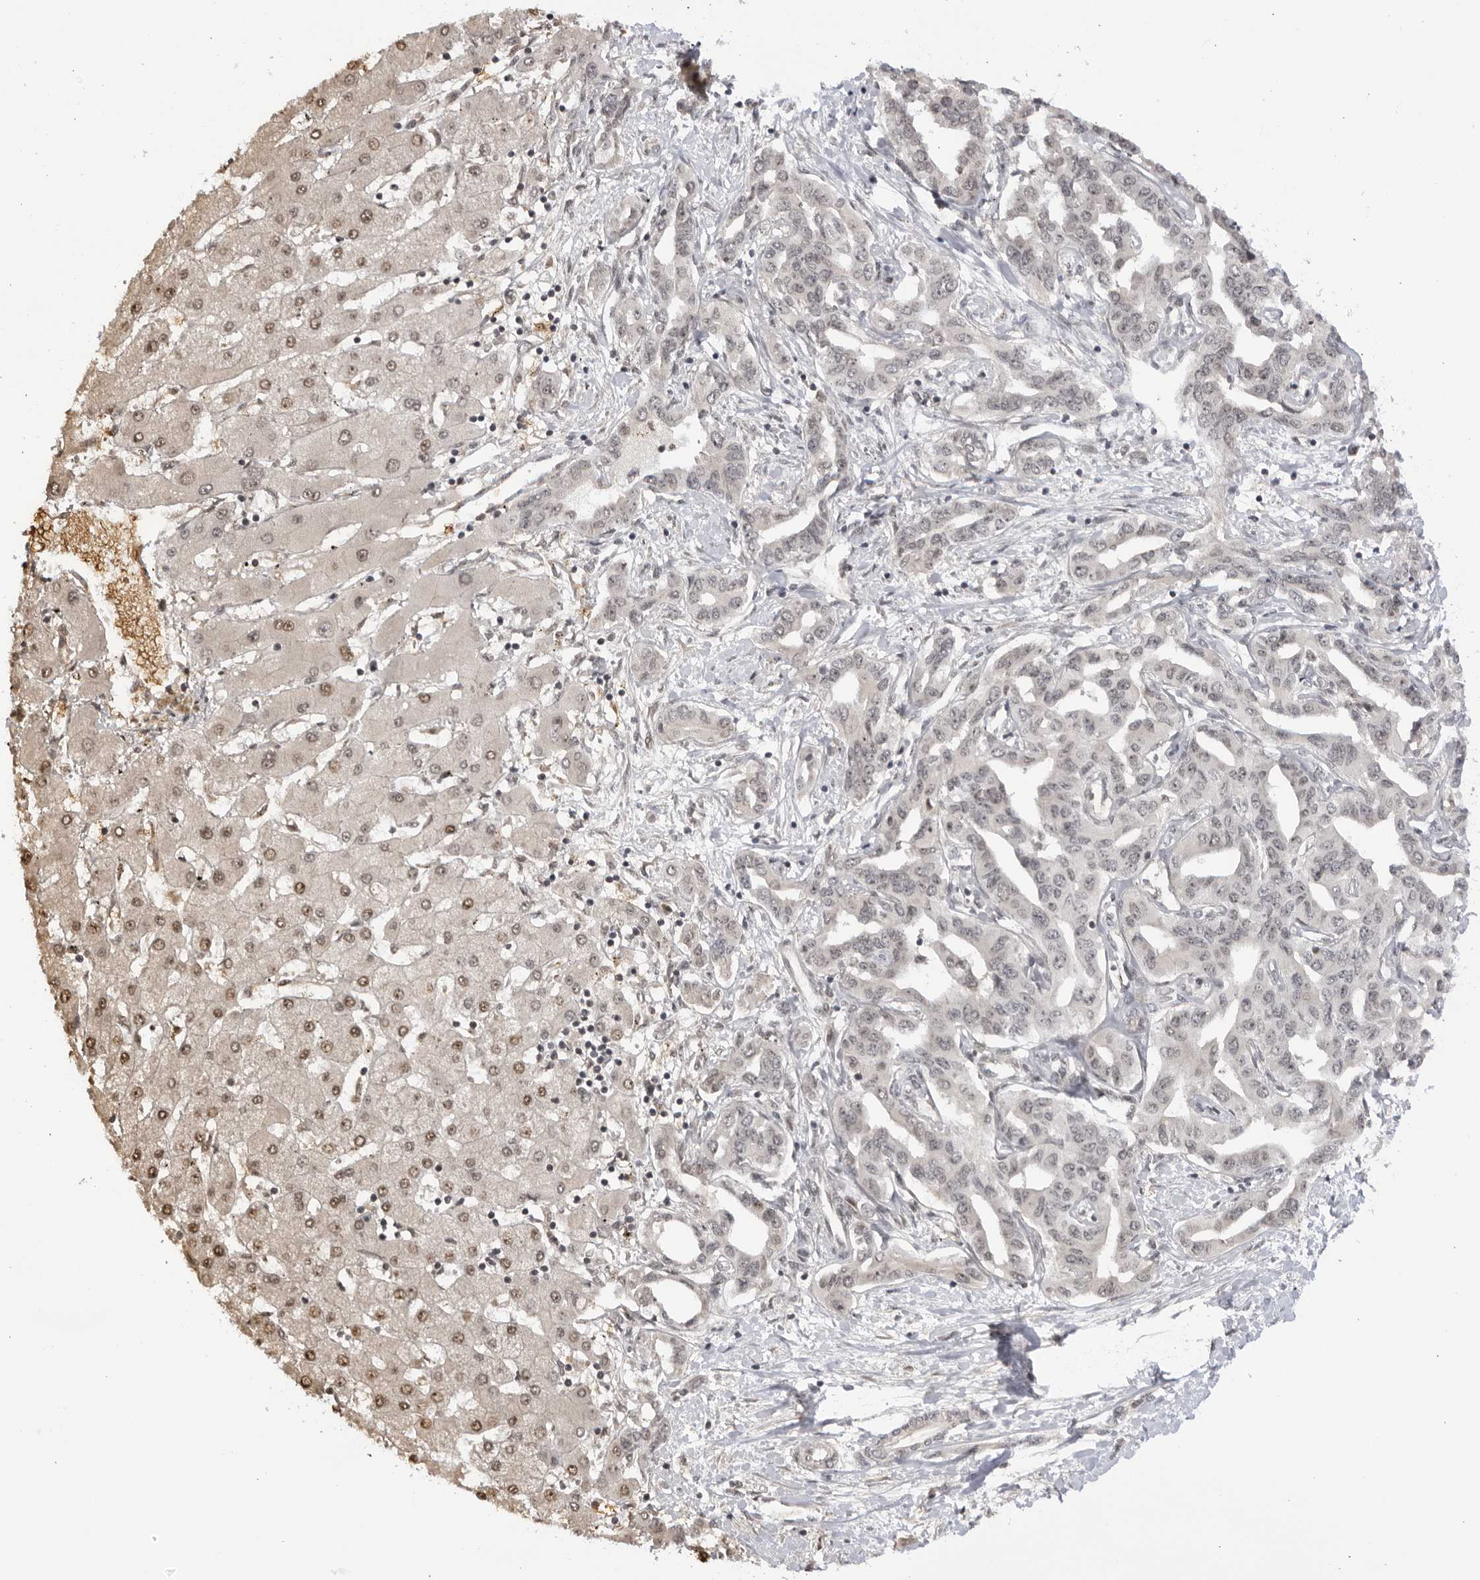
{"staining": {"intensity": "negative", "quantity": "none", "location": "none"}, "tissue": "liver cancer", "cell_type": "Tumor cells", "image_type": "cancer", "snomed": [{"axis": "morphology", "description": "Cholangiocarcinoma"}, {"axis": "topography", "description": "Liver"}], "caption": "Liver cancer (cholangiocarcinoma) stained for a protein using IHC demonstrates no positivity tumor cells.", "gene": "RASGEF1C", "patient": {"sex": "male", "age": 59}}